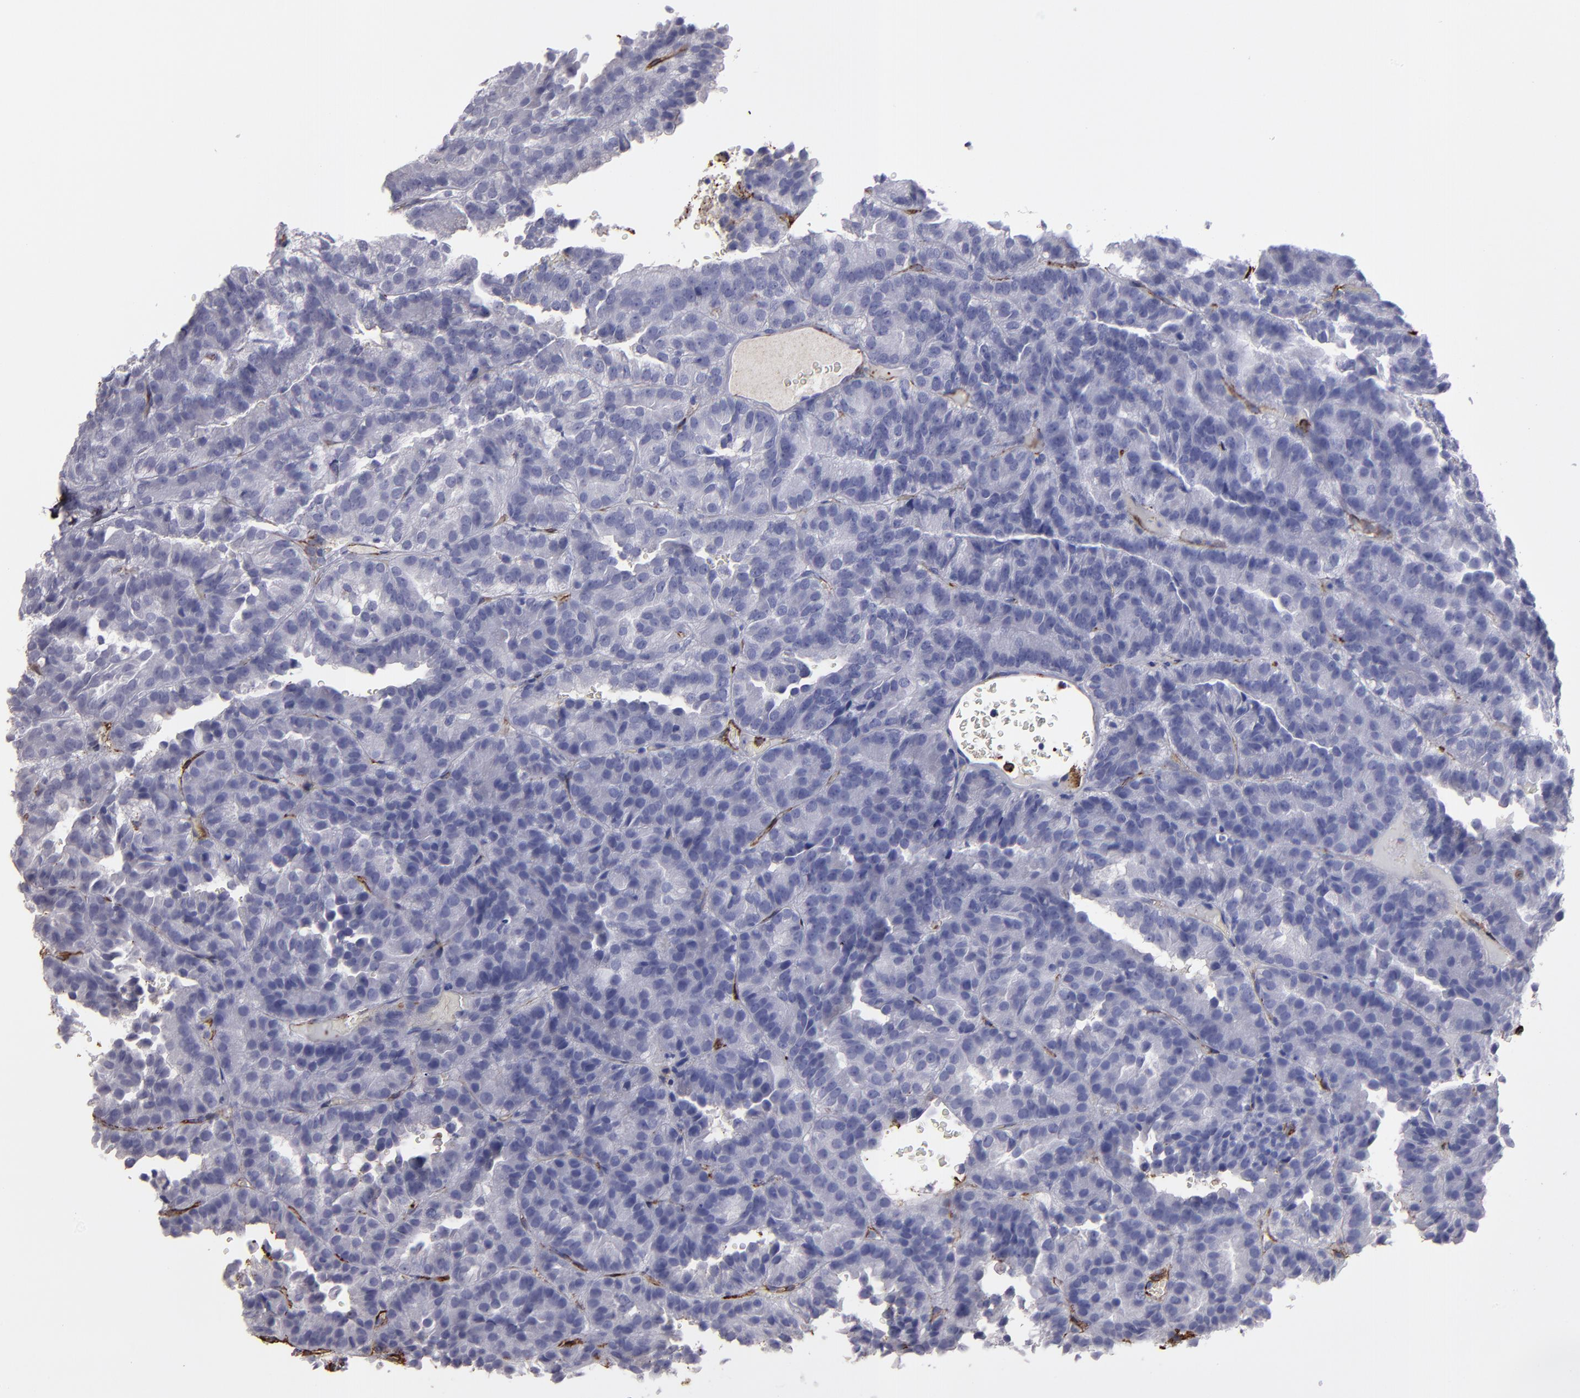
{"staining": {"intensity": "negative", "quantity": "none", "location": "none"}, "tissue": "renal cancer", "cell_type": "Tumor cells", "image_type": "cancer", "snomed": [{"axis": "morphology", "description": "Adenocarcinoma, NOS"}, {"axis": "topography", "description": "Kidney"}], "caption": "Immunohistochemistry (IHC) of renal adenocarcinoma displays no positivity in tumor cells. (DAB (3,3'-diaminobenzidine) immunohistochemistry (IHC) visualized using brightfield microscopy, high magnification).", "gene": "CD36", "patient": {"sex": "male", "age": 46}}